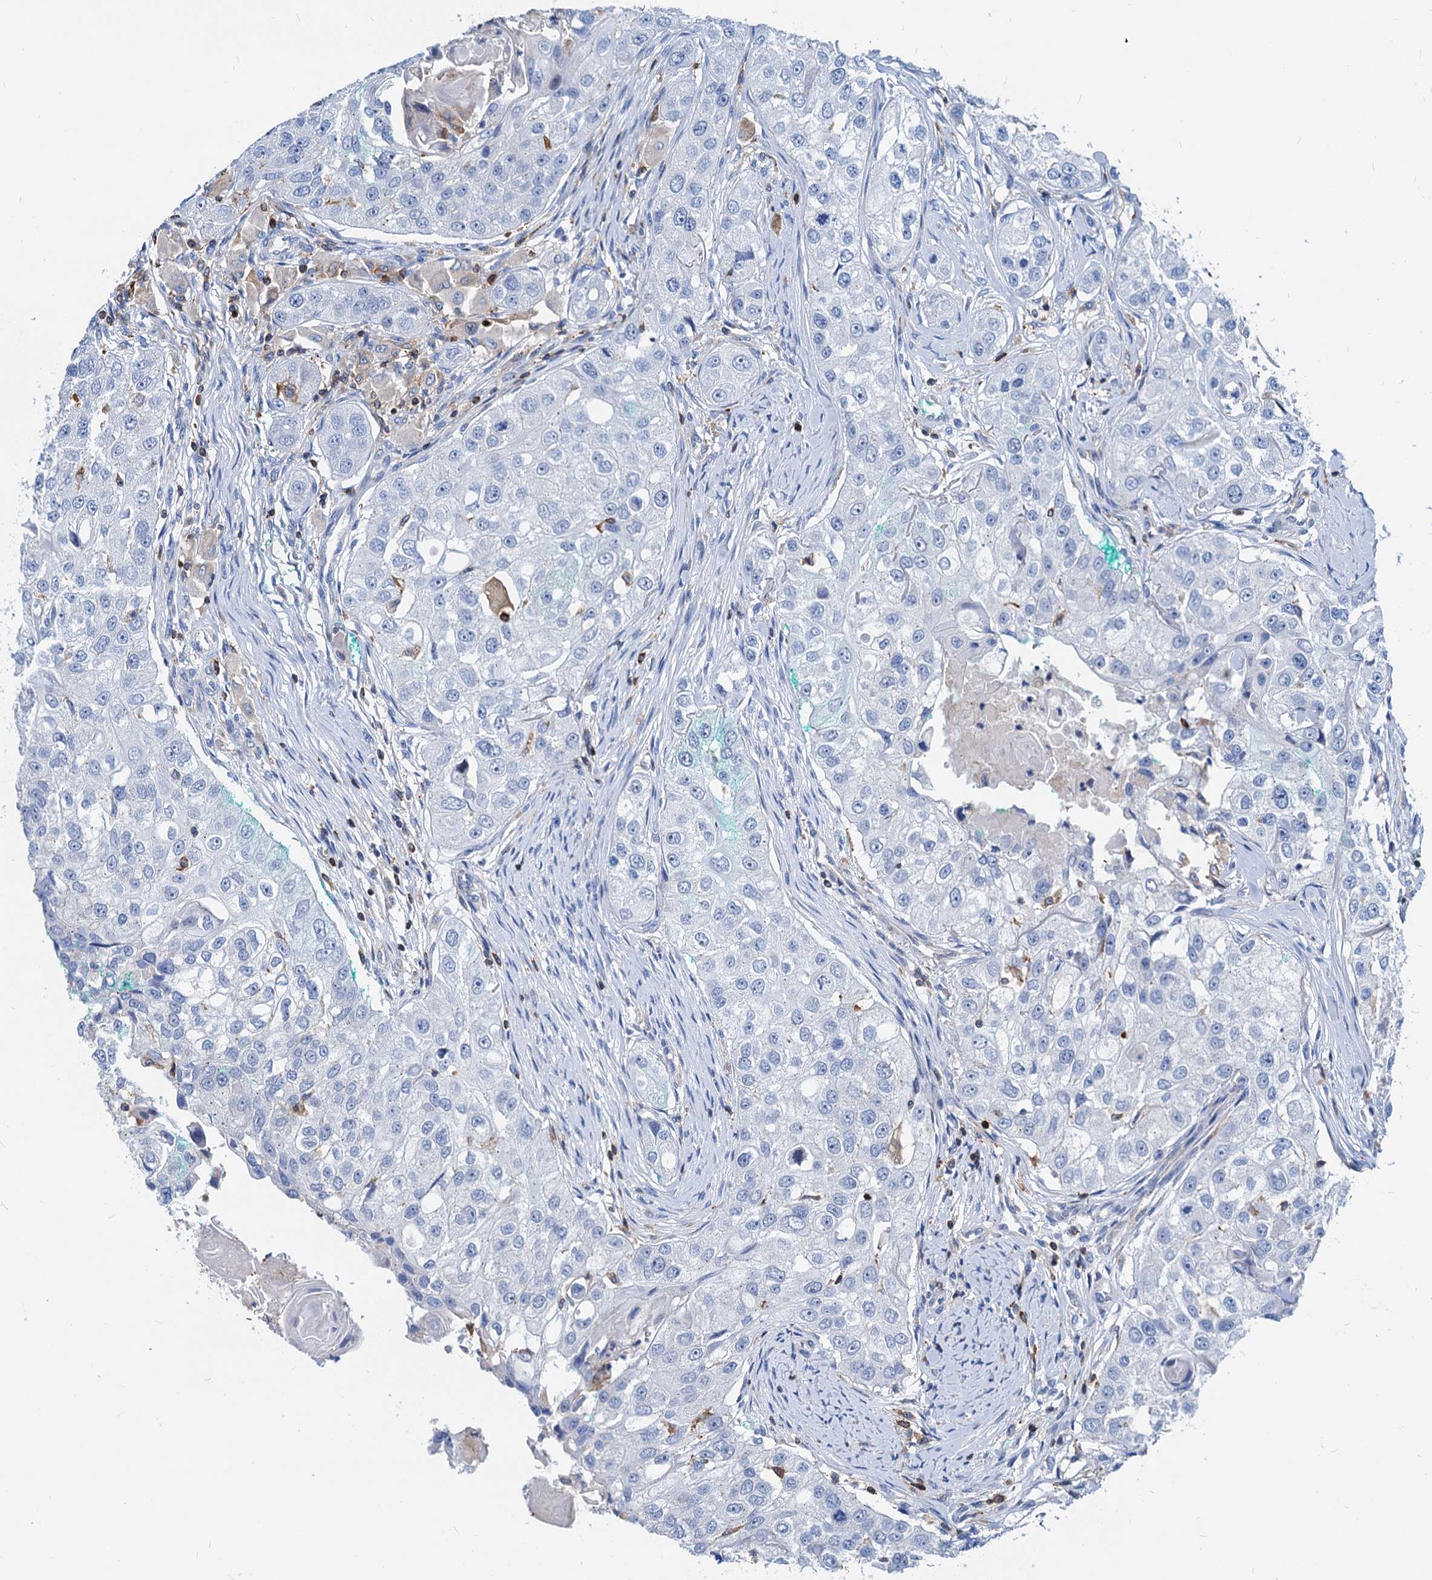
{"staining": {"intensity": "negative", "quantity": "none", "location": "none"}, "tissue": "head and neck cancer", "cell_type": "Tumor cells", "image_type": "cancer", "snomed": [{"axis": "morphology", "description": "Normal tissue, NOS"}, {"axis": "morphology", "description": "Squamous cell carcinoma, NOS"}, {"axis": "topography", "description": "Skeletal muscle"}, {"axis": "topography", "description": "Head-Neck"}], "caption": "A high-resolution histopathology image shows immunohistochemistry (IHC) staining of squamous cell carcinoma (head and neck), which displays no significant expression in tumor cells.", "gene": "LCP2", "patient": {"sex": "male", "age": 51}}